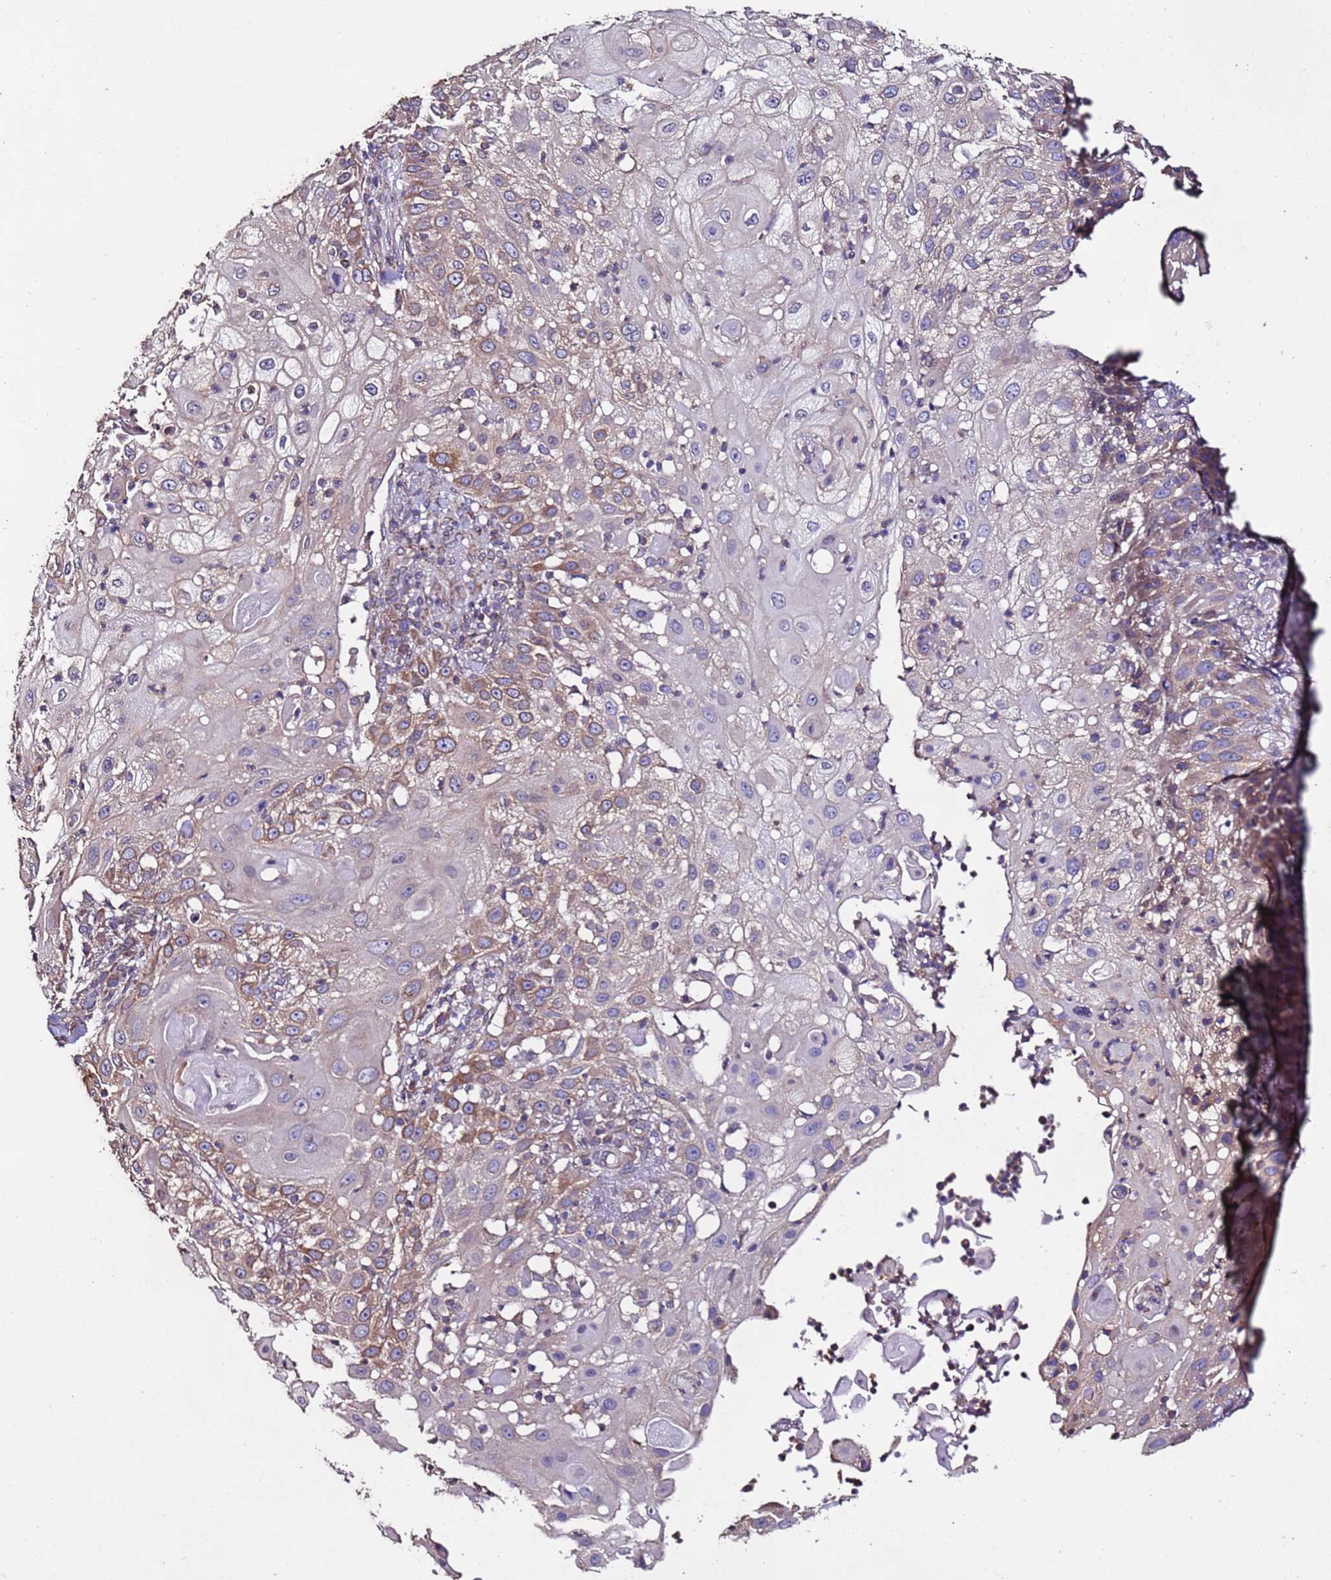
{"staining": {"intensity": "moderate", "quantity": "<25%", "location": "cytoplasmic/membranous"}, "tissue": "skin cancer", "cell_type": "Tumor cells", "image_type": "cancer", "snomed": [{"axis": "morphology", "description": "Squamous cell carcinoma, NOS"}, {"axis": "topography", "description": "Skin"}], "caption": "Human skin cancer stained with a brown dye demonstrates moderate cytoplasmic/membranous positive positivity in about <25% of tumor cells.", "gene": "SLC41A3", "patient": {"sex": "female", "age": 44}}